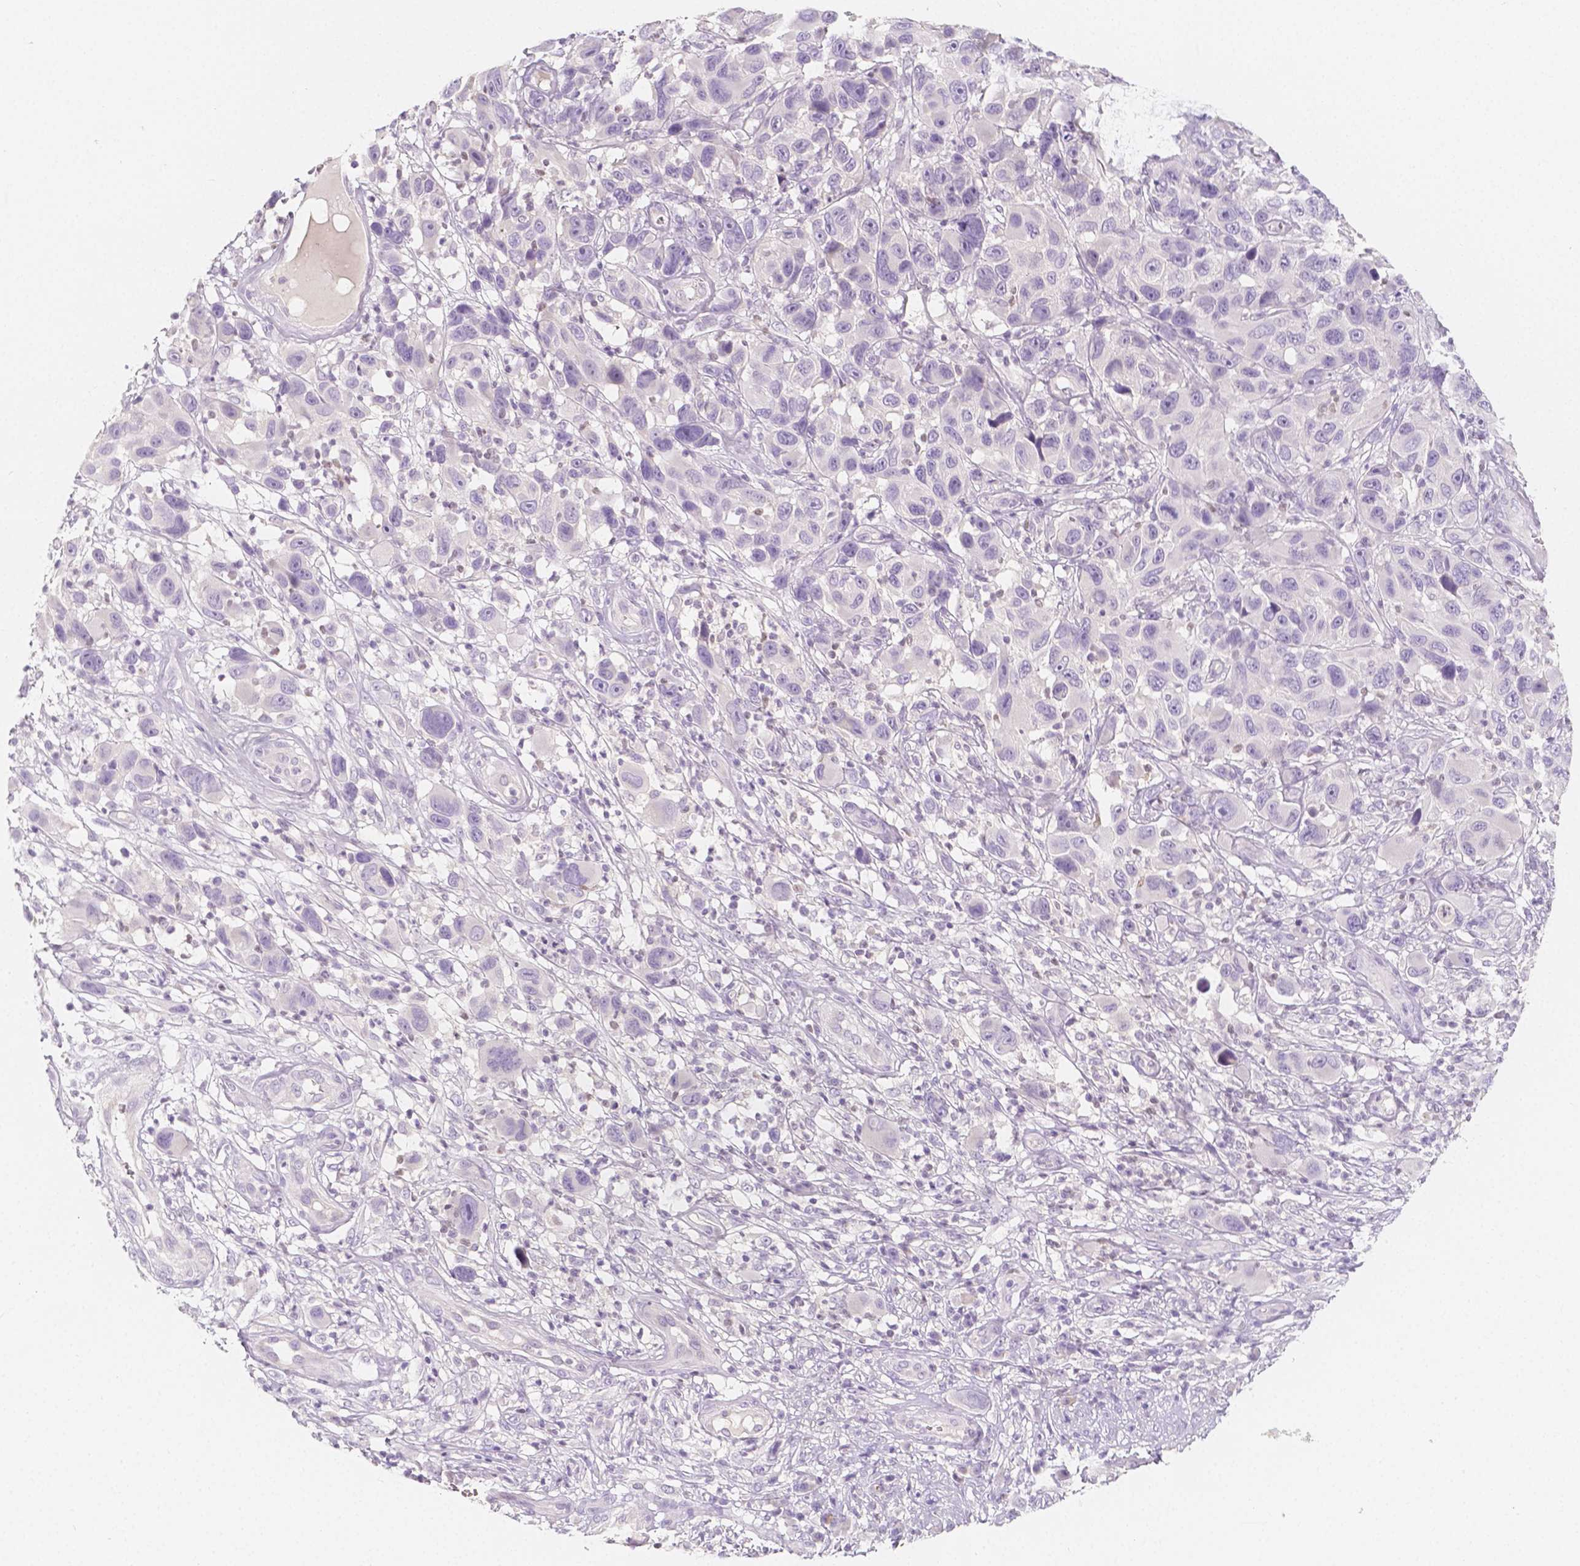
{"staining": {"intensity": "negative", "quantity": "none", "location": "none"}, "tissue": "melanoma", "cell_type": "Tumor cells", "image_type": "cancer", "snomed": [{"axis": "morphology", "description": "Malignant melanoma, NOS"}, {"axis": "topography", "description": "Skin"}], "caption": "An IHC histopathology image of melanoma is shown. There is no staining in tumor cells of melanoma.", "gene": "BATF", "patient": {"sex": "male", "age": 53}}